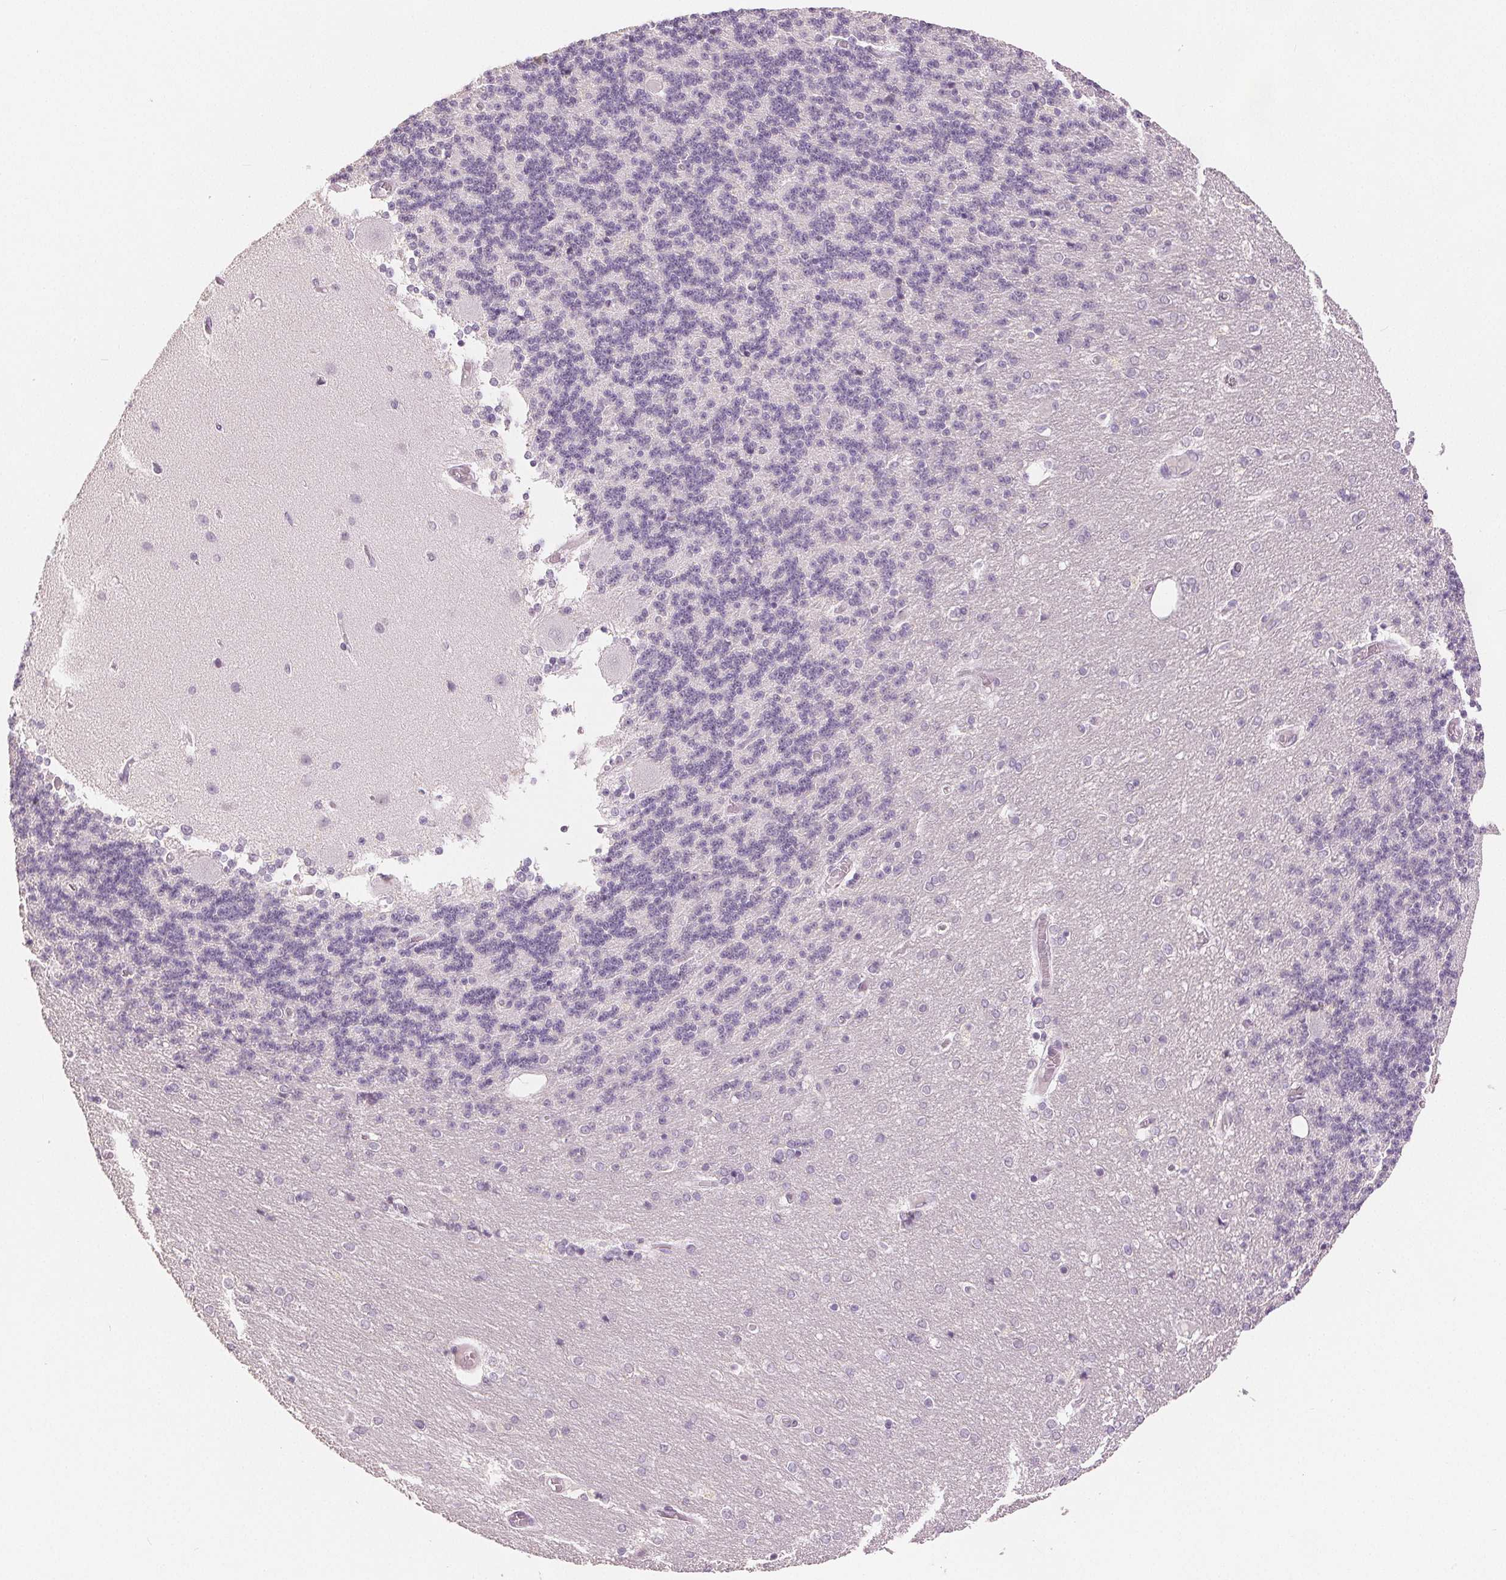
{"staining": {"intensity": "negative", "quantity": "none", "location": "none"}, "tissue": "cerebellum", "cell_type": "Cells in granular layer", "image_type": "normal", "snomed": [{"axis": "morphology", "description": "Normal tissue, NOS"}, {"axis": "topography", "description": "Cerebellum"}], "caption": "The histopathology image exhibits no significant staining in cells in granular layer of cerebellum.", "gene": "SLC27A5", "patient": {"sex": "female", "age": 54}}